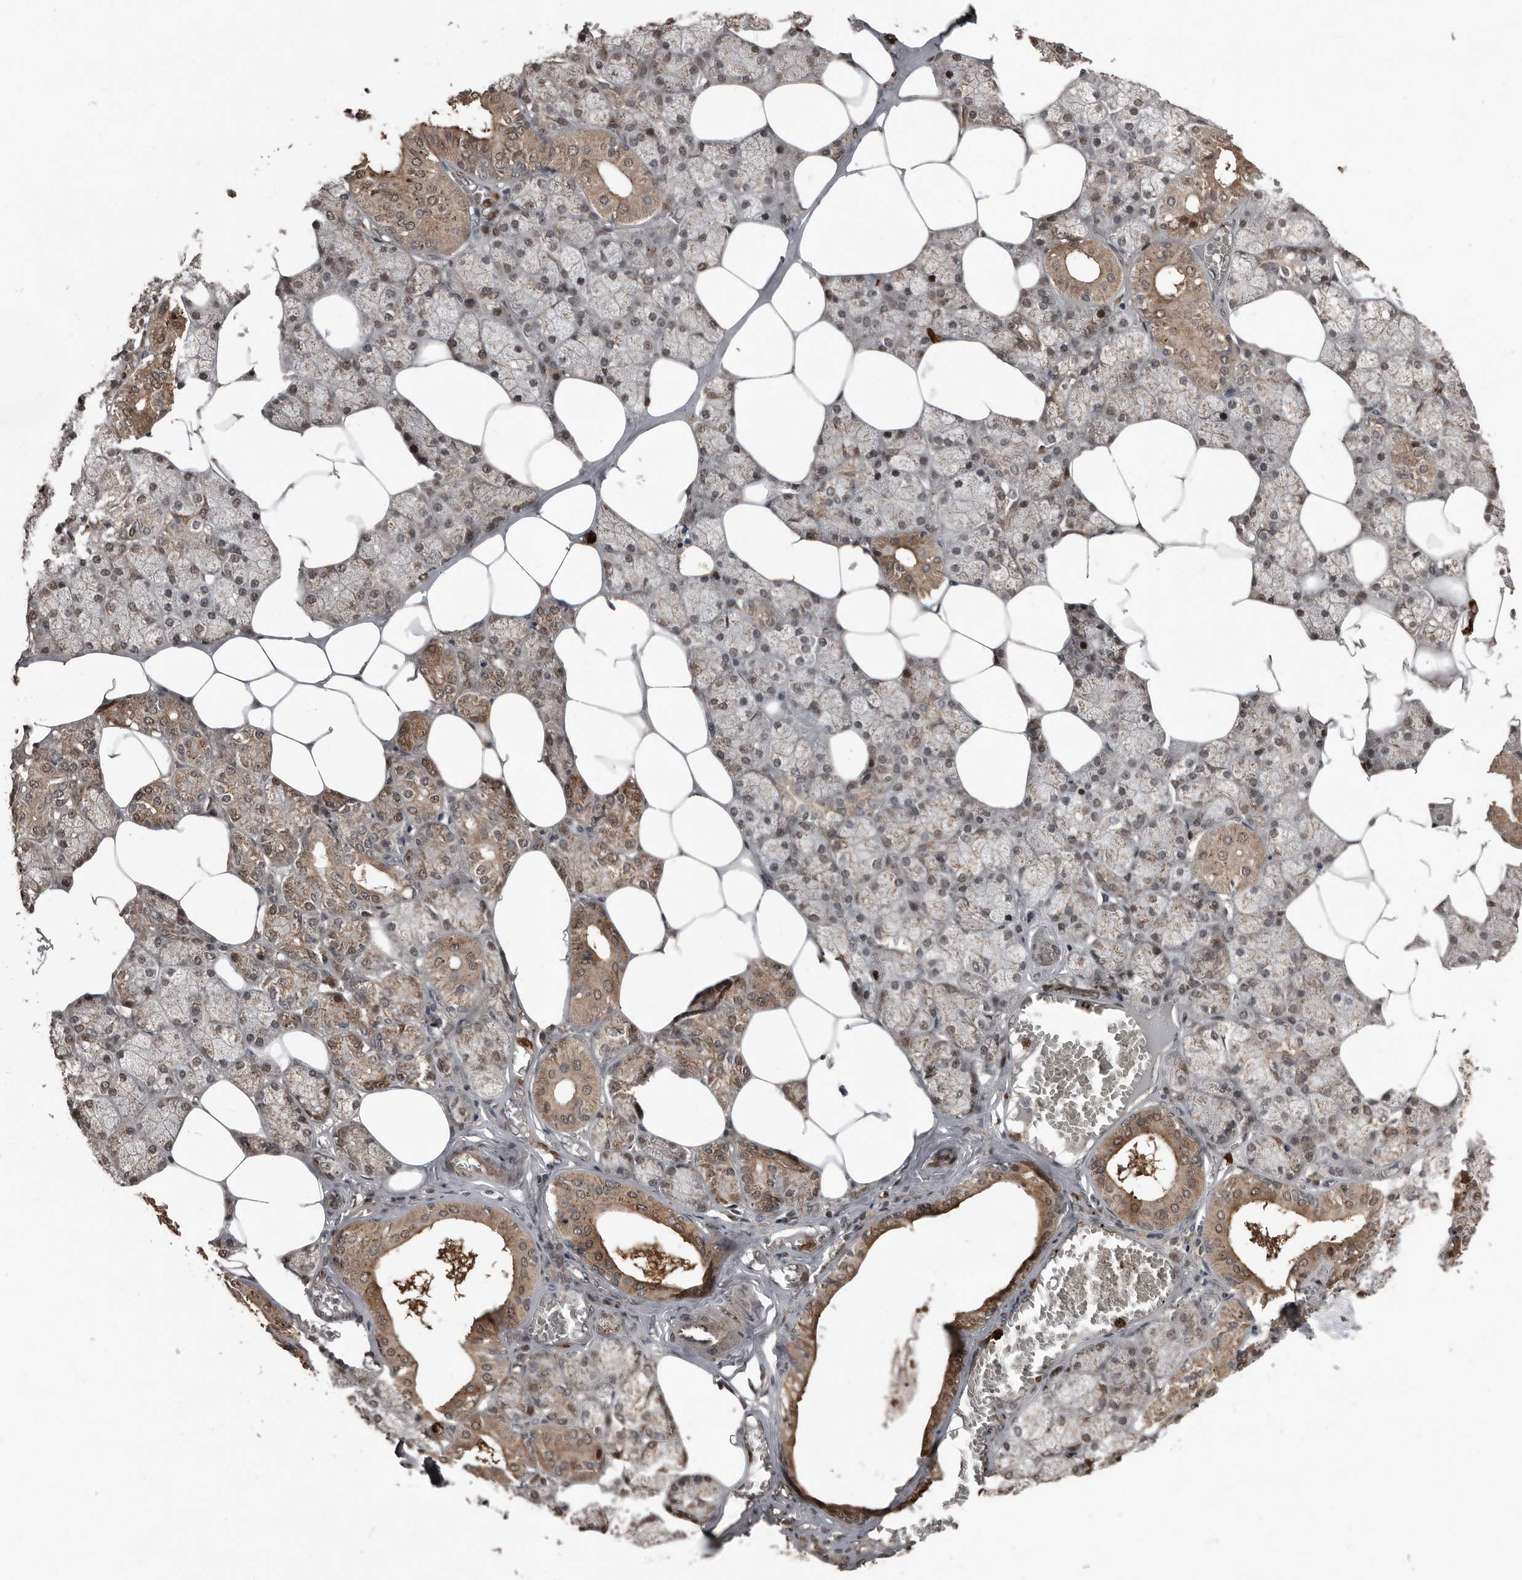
{"staining": {"intensity": "moderate", "quantity": ">75%", "location": "cytoplasmic/membranous,nuclear"}, "tissue": "salivary gland", "cell_type": "Glandular cells", "image_type": "normal", "snomed": [{"axis": "morphology", "description": "Normal tissue, NOS"}, {"axis": "topography", "description": "Salivary gland"}], "caption": "Salivary gland stained with IHC demonstrates moderate cytoplasmic/membranous,nuclear staining in approximately >75% of glandular cells.", "gene": "FSBP", "patient": {"sex": "male", "age": 62}}